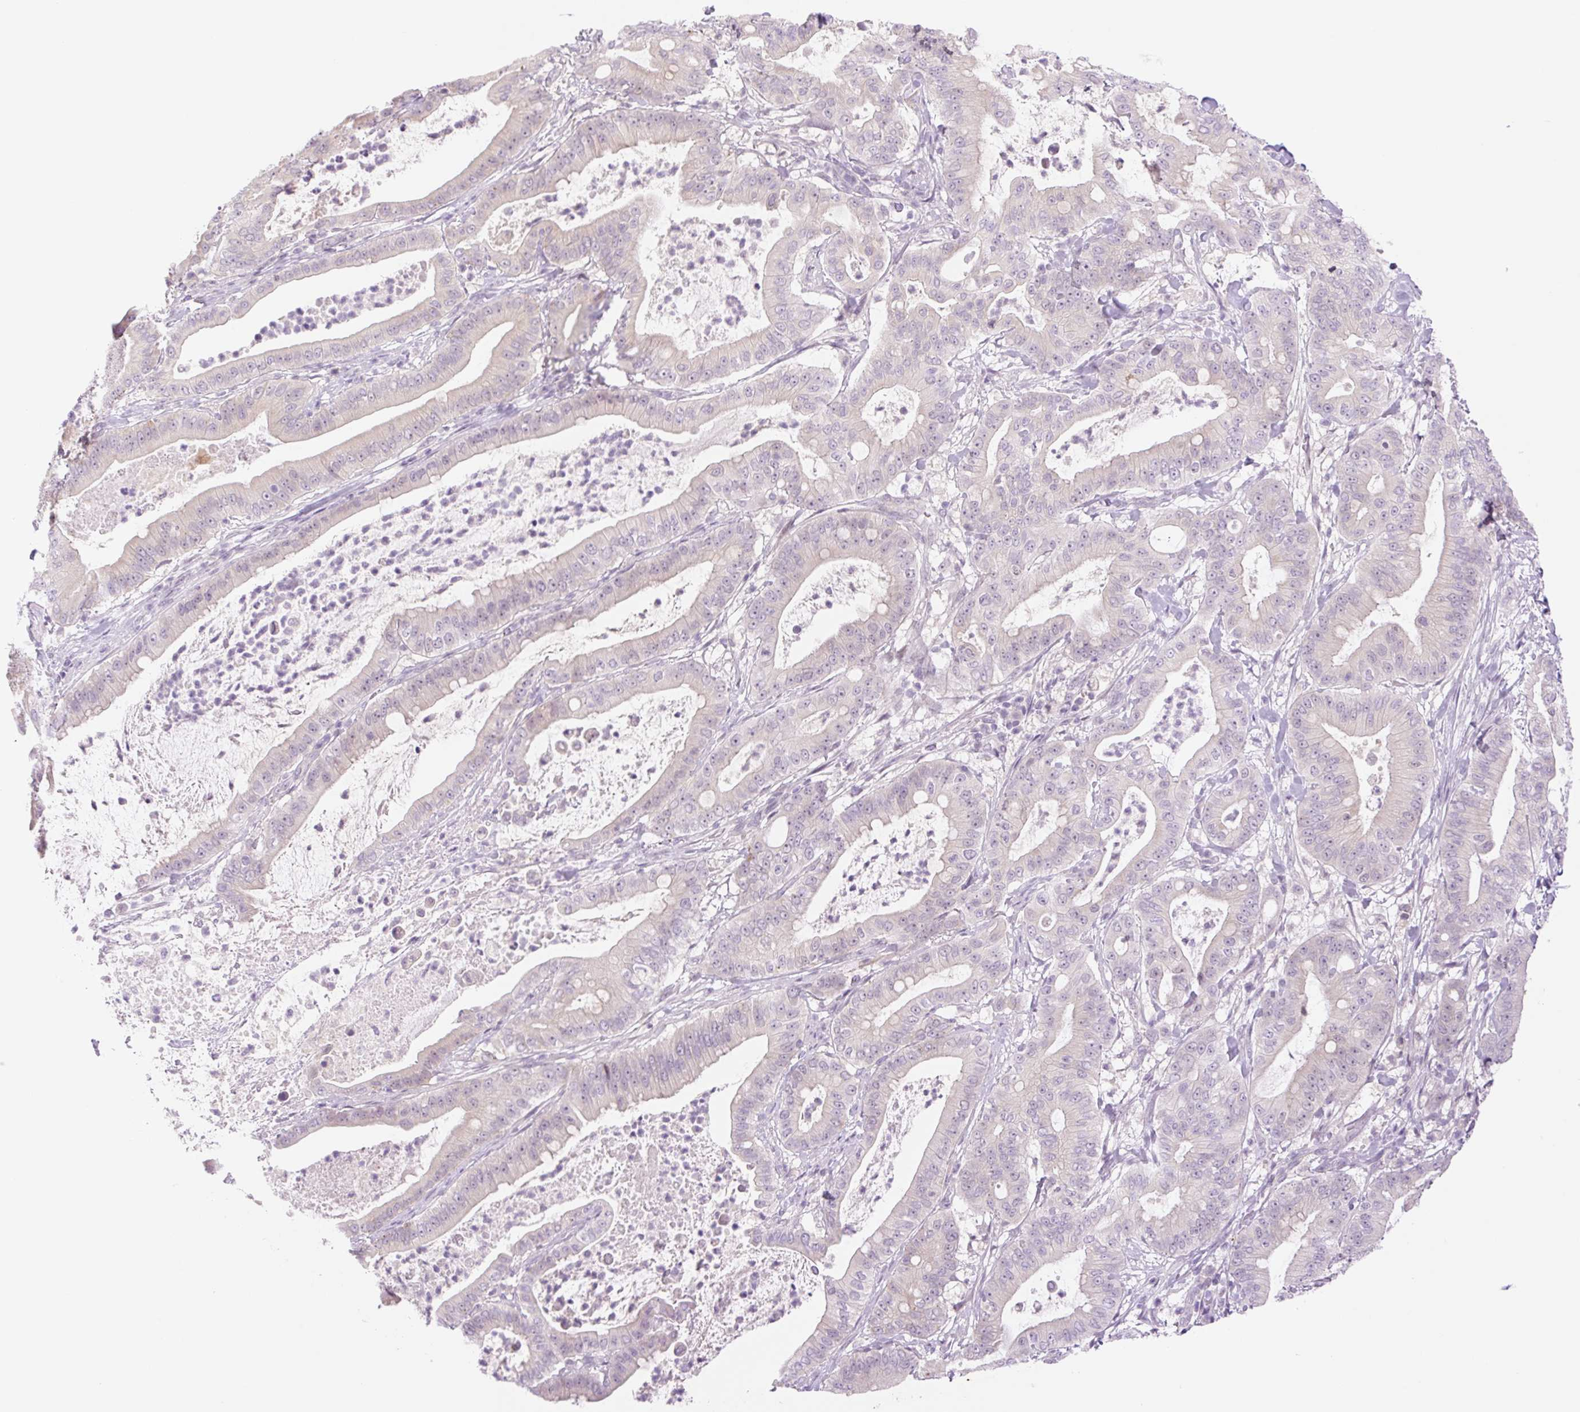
{"staining": {"intensity": "negative", "quantity": "none", "location": "none"}, "tissue": "pancreatic cancer", "cell_type": "Tumor cells", "image_type": "cancer", "snomed": [{"axis": "morphology", "description": "Adenocarcinoma, NOS"}, {"axis": "topography", "description": "Pancreas"}], "caption": "Tumor cells are negative for brown protein staining in pancreatic adenocarcinoma.", "gene": "SPRYD4", "patient": {"sex": "male", "age": 71}}